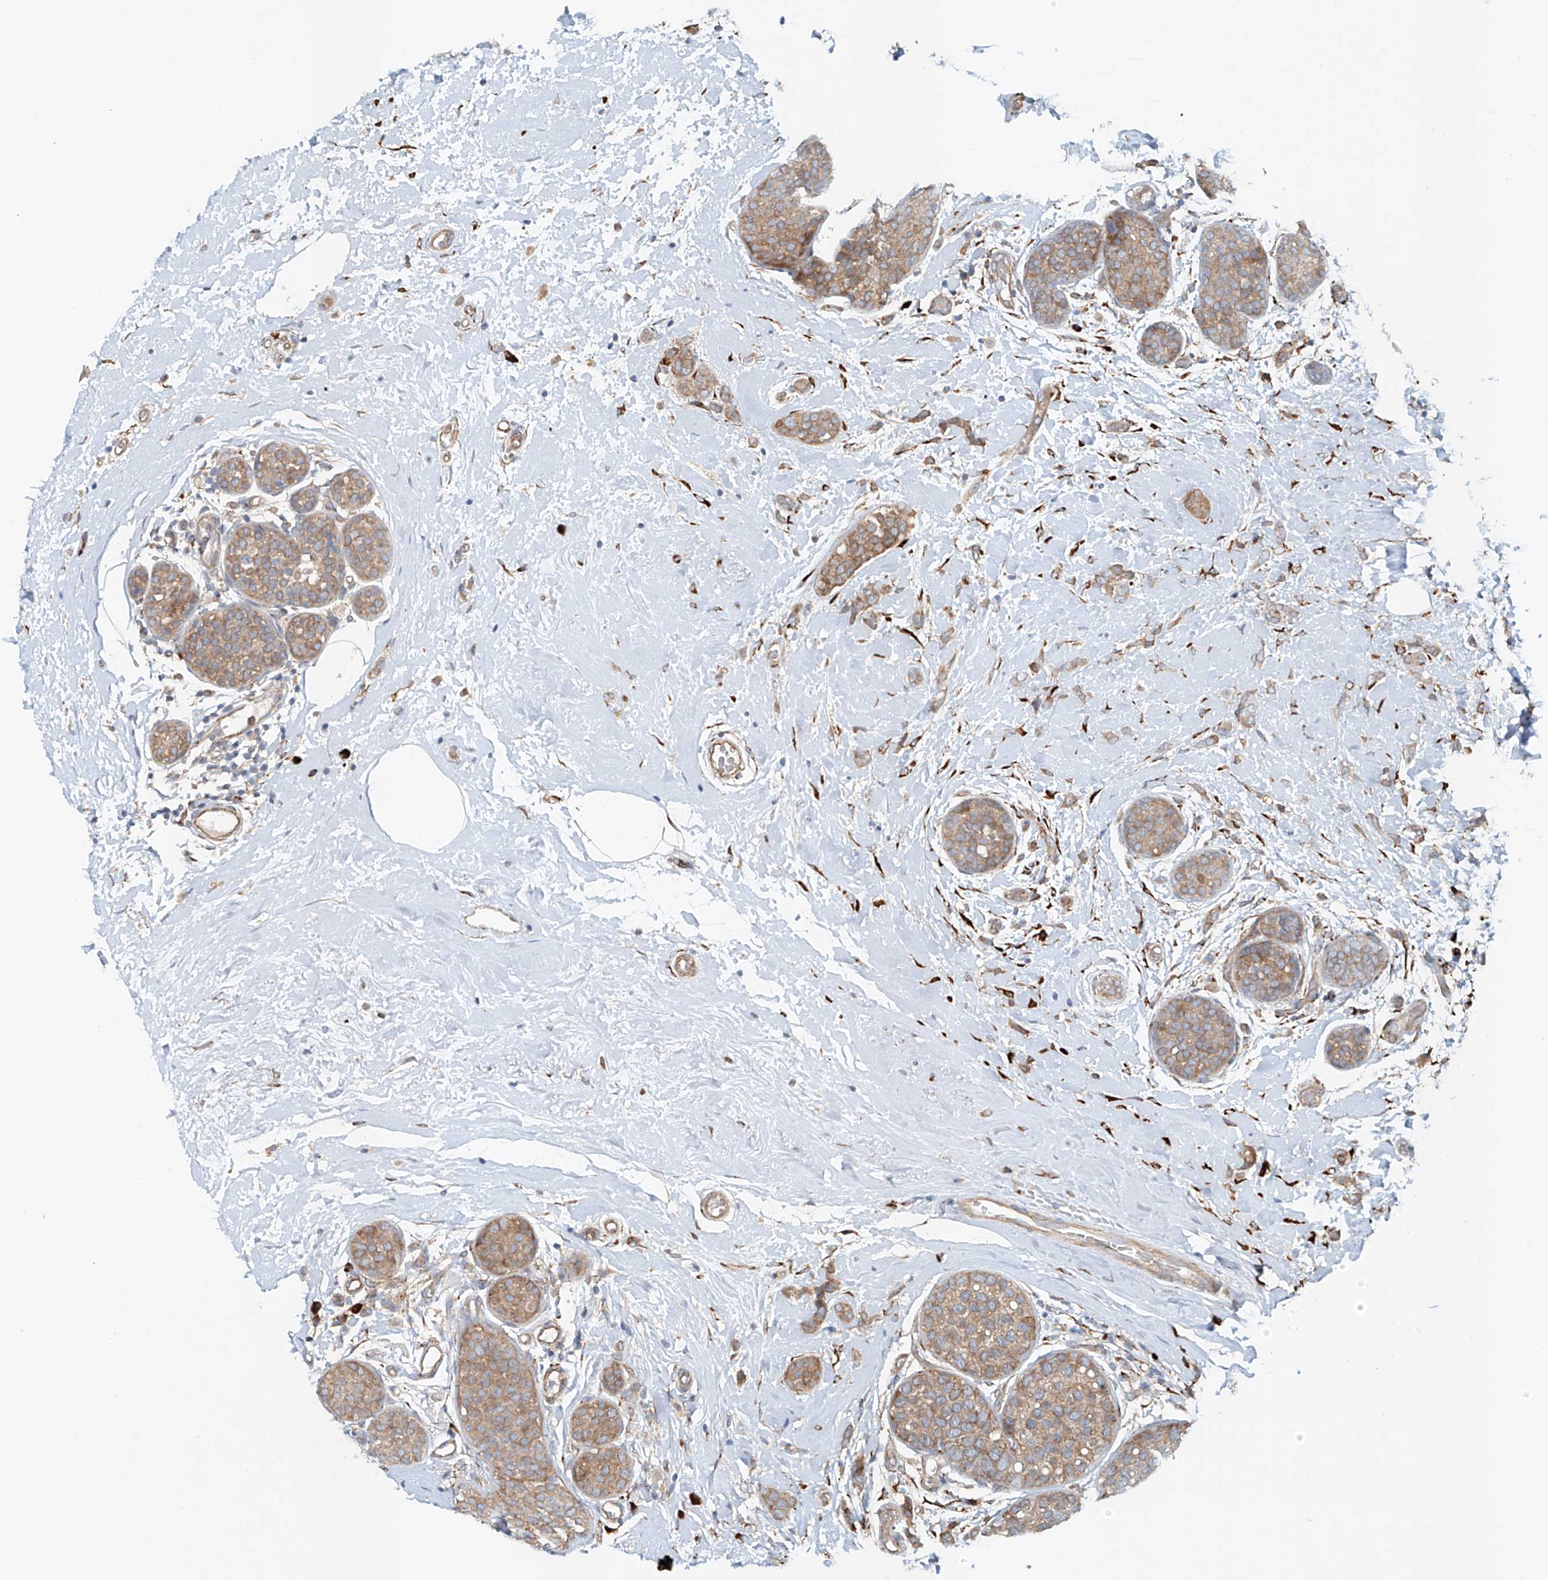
{"staining": {"intensity": "moderate", "quantity": ">75%", "location": "cytoplasmic/membranous"}, "tissue": "breast cancer", "cell_type": "Tumor cells", "image_type": "cancer", "snomed": [{"axis": "morphology", "description": "Lobular carcinoma, in situ"}, {"axis": "morphology", "description": "Lobular carcinoma"}, {"axis": "topography", "description": "Breast"}], "caption": "IHC (DAB (3,3'-diaminobenzidine)) staining of human breast lobular carcinoma in situ demonstrates moderate cytoplasmic/membranous protein expression in about >75% of tumor cells.", "gene": "SNAP29", "patient": {"sex": "female", "age": 41}}